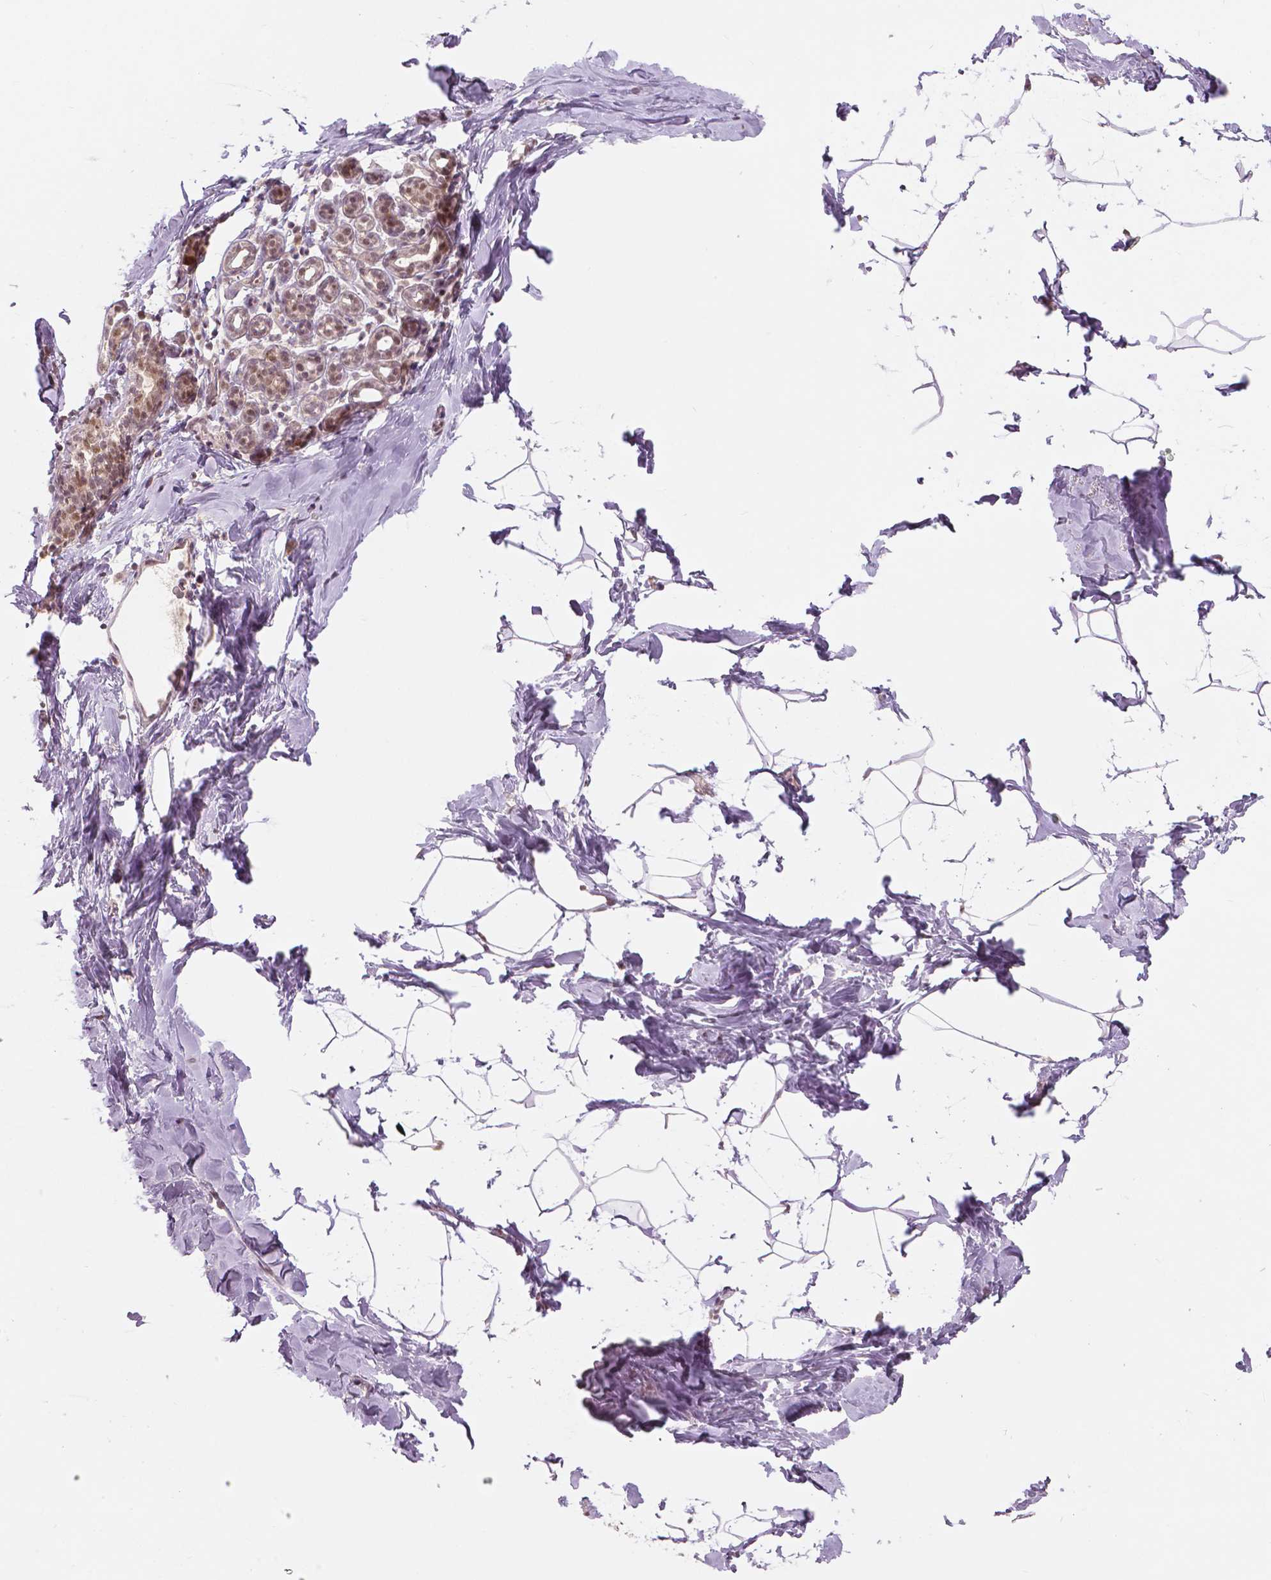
{"staining": {"intensity": "negative", "quantity": "none", "location": "none"}, "tissue": "breast", "cell_type": "Adipocytes", "image_type": "normal", "snomed": [{"axis": "morphology", "description": "Normal tissue, NOS"}, {"axis": "topography", "description": "Breast"}], "caption": "Protein analysis of benign breast shows no significant staining in adipocytes.", "gene": "NSD2", "patient": {"sex": "female", "age": 32}}